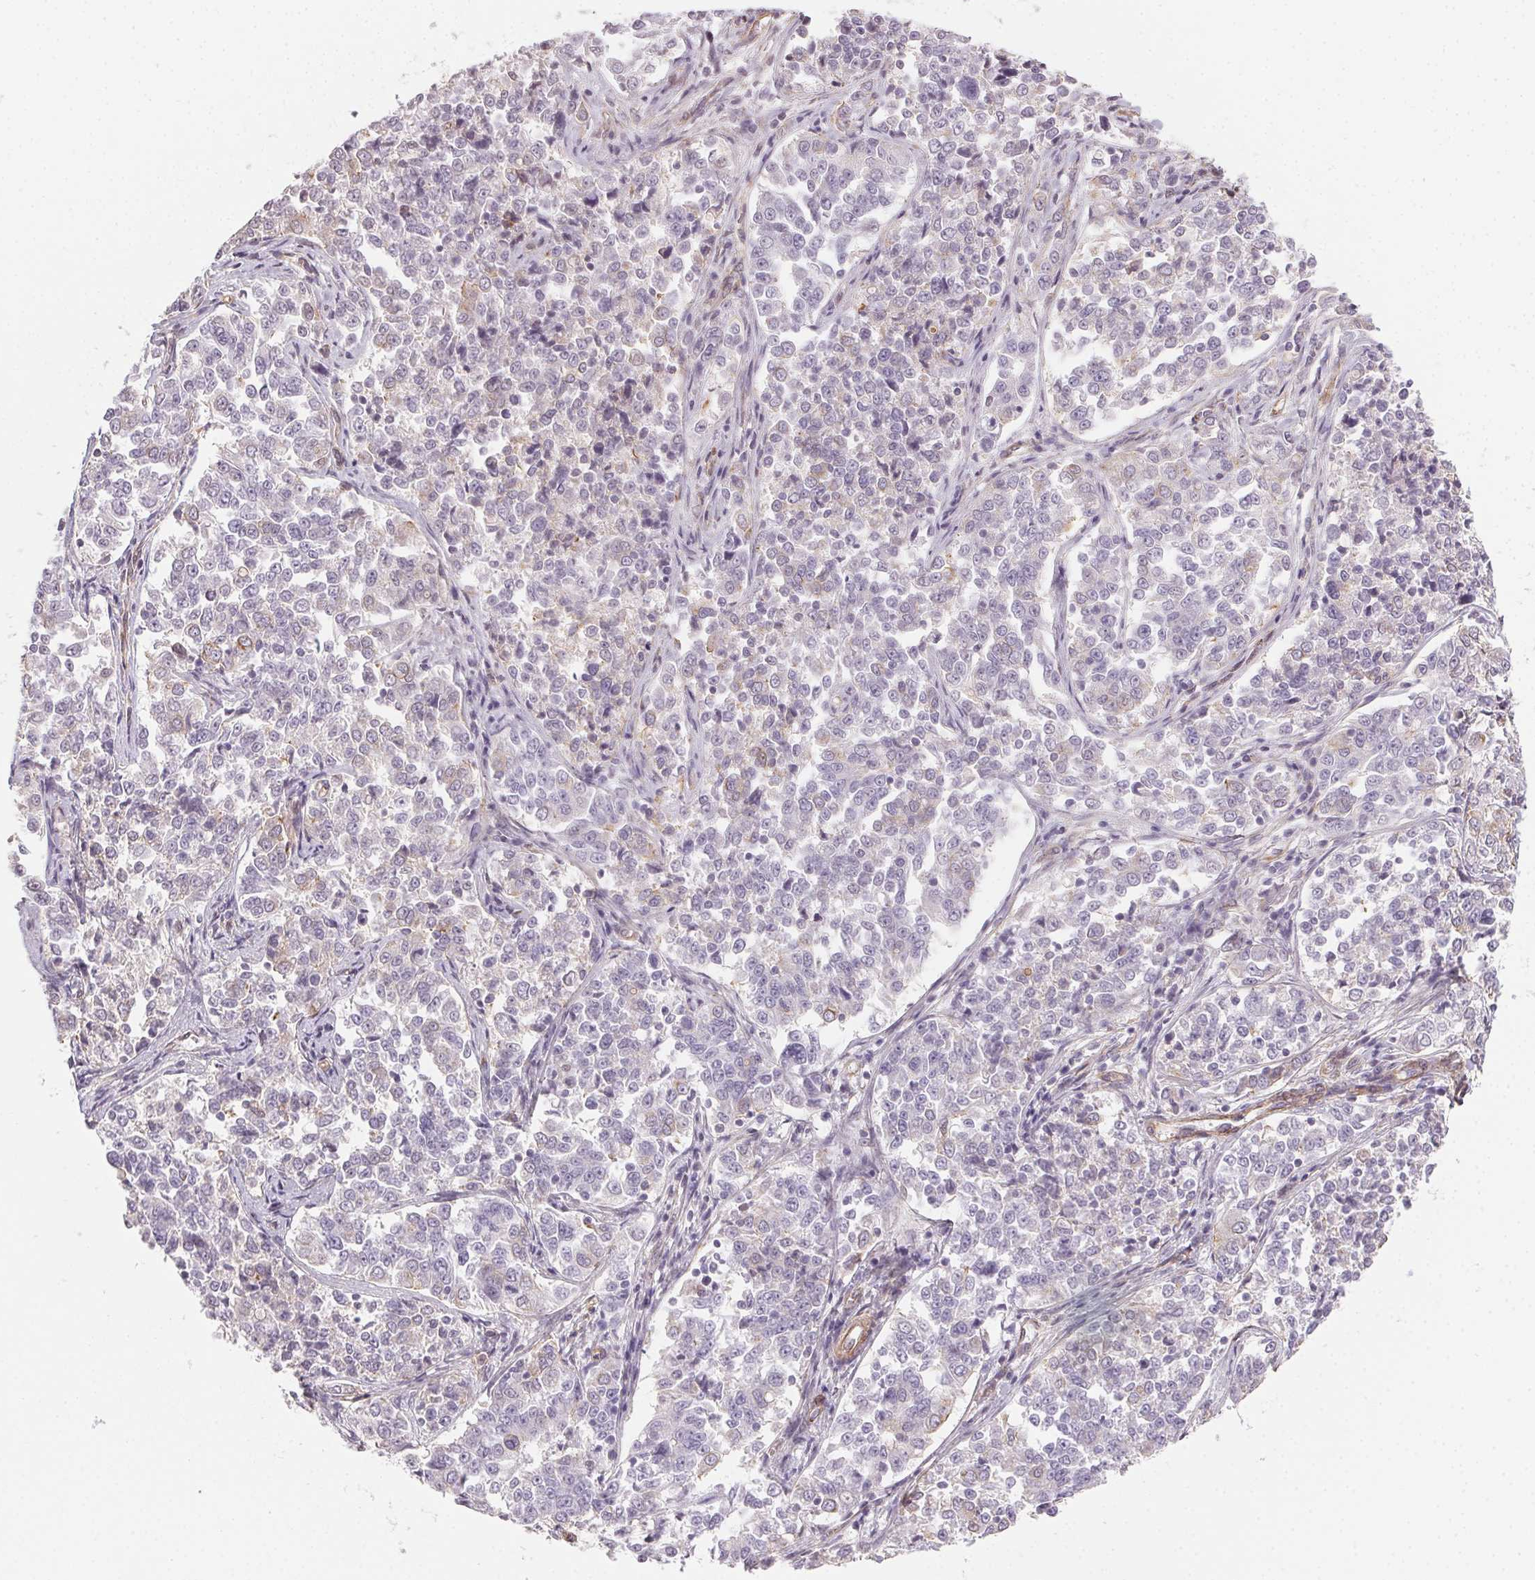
{"staining": {"intensity": "negative", "quantity": "none", "location": "none"}, "tissue": "endometrial cancer", "cell_type": "Tumor cells", "image_type": "cancer", "snomed": [{"axis": "morphology", "description": "Adenocarcinoma, NOS"}, {"axis": "topography", "description": "Endometrium"}], "caption": "The image demonstrates no staining of tumor cells in adenocarcinoma (endometrial).", "gene": "PLA2G4F", "patient": {"sex": "female", "age": 43}}